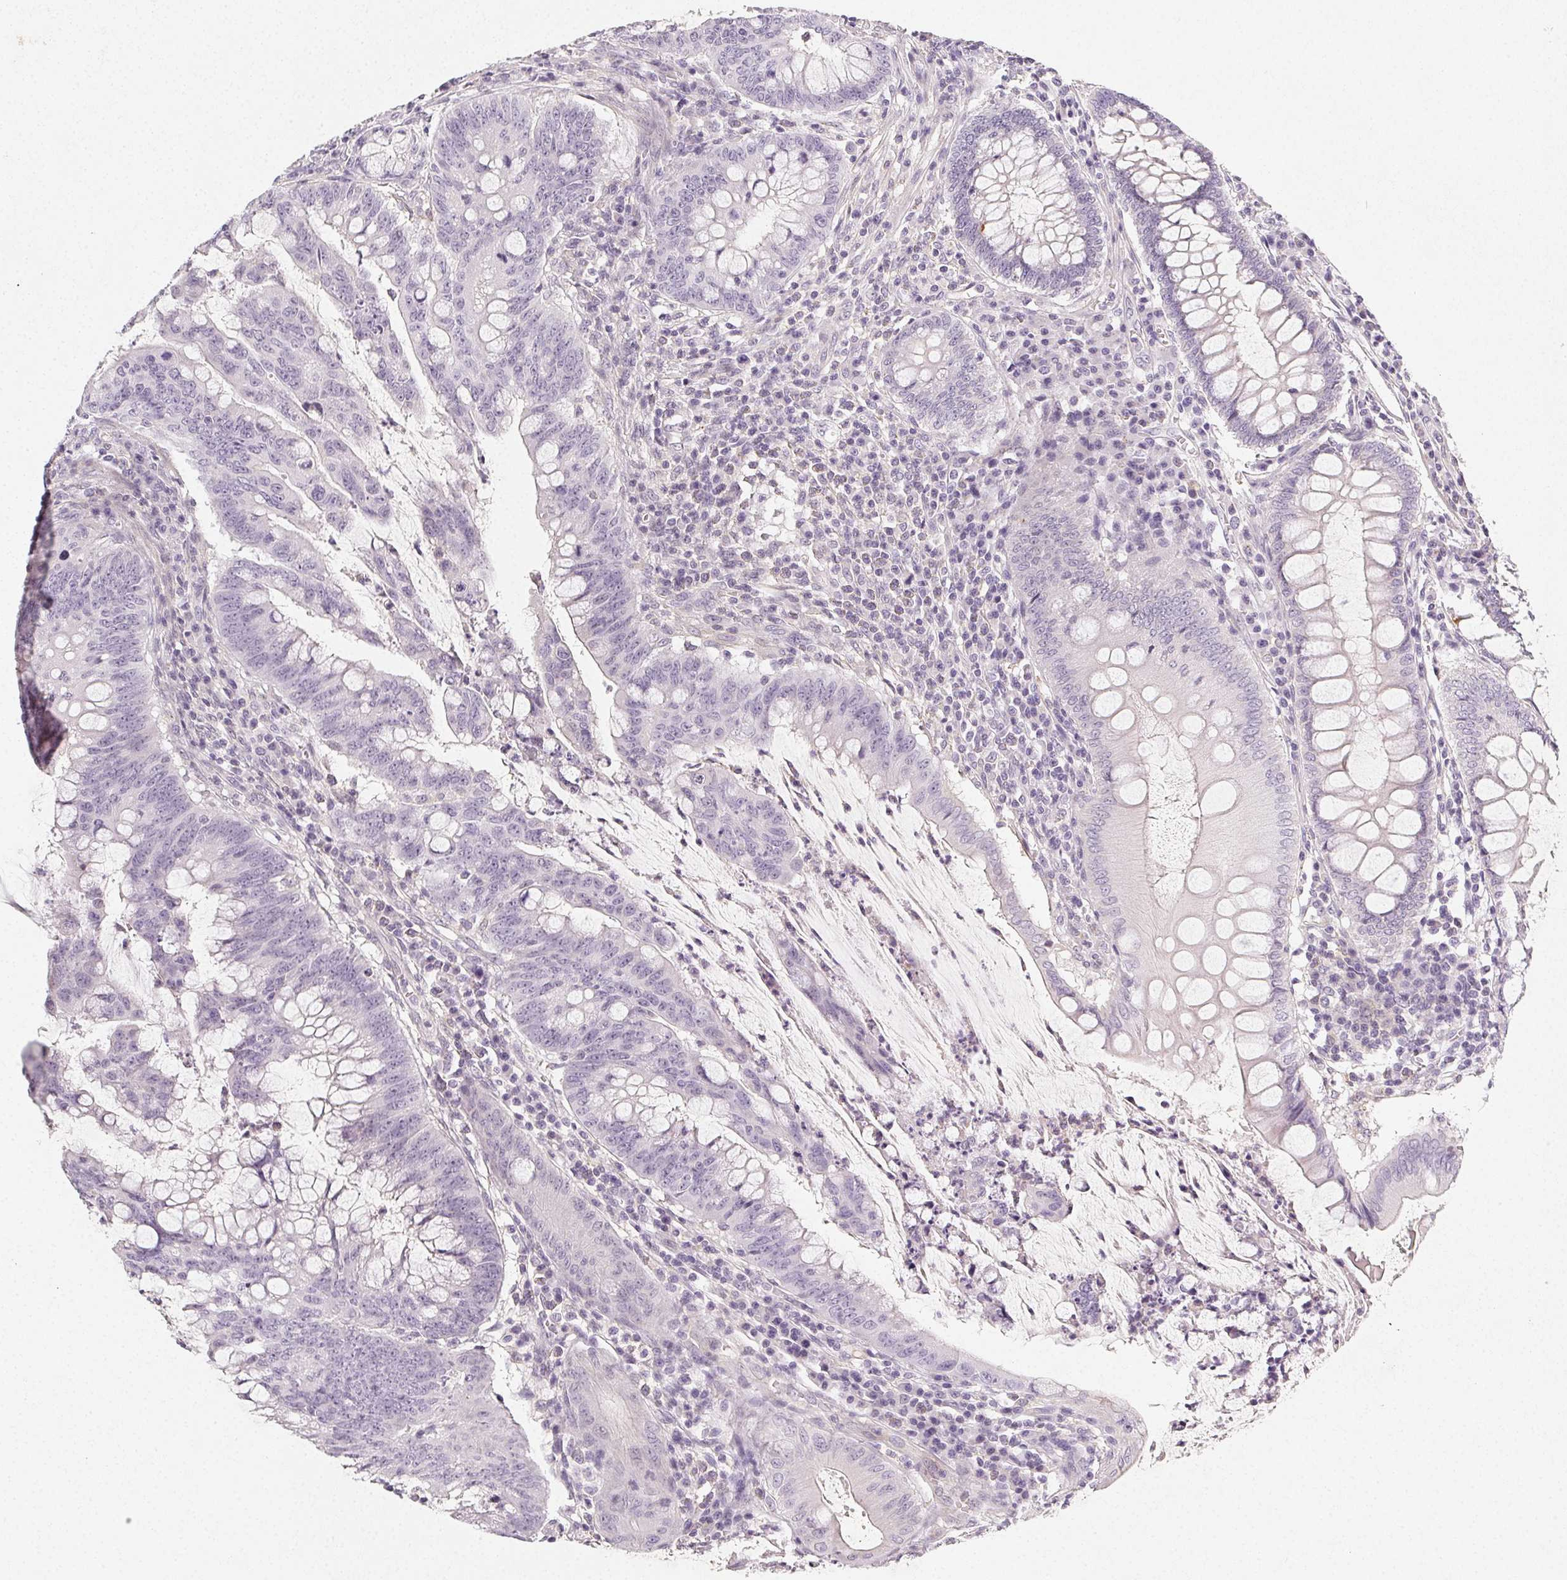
{"staining": {"intensity": "negative", "quantity": "none", "location": "none"}, "tissue": "colorectal cancer", "cell_type": "Tumor cells", "image_type": "cancer", "snomed": [{"axis": "morphology", "description": "Adenocarcinoma, NOS"}, {"axis": "topography", "description": "Colon"}], "caption": "Micrograph shows no protein positivity in tumor cells of colorectal cancer (adenocarcinoma) tissue.", "gene": "LRRC23", "patient": {"sex": "male", "age": 62}}